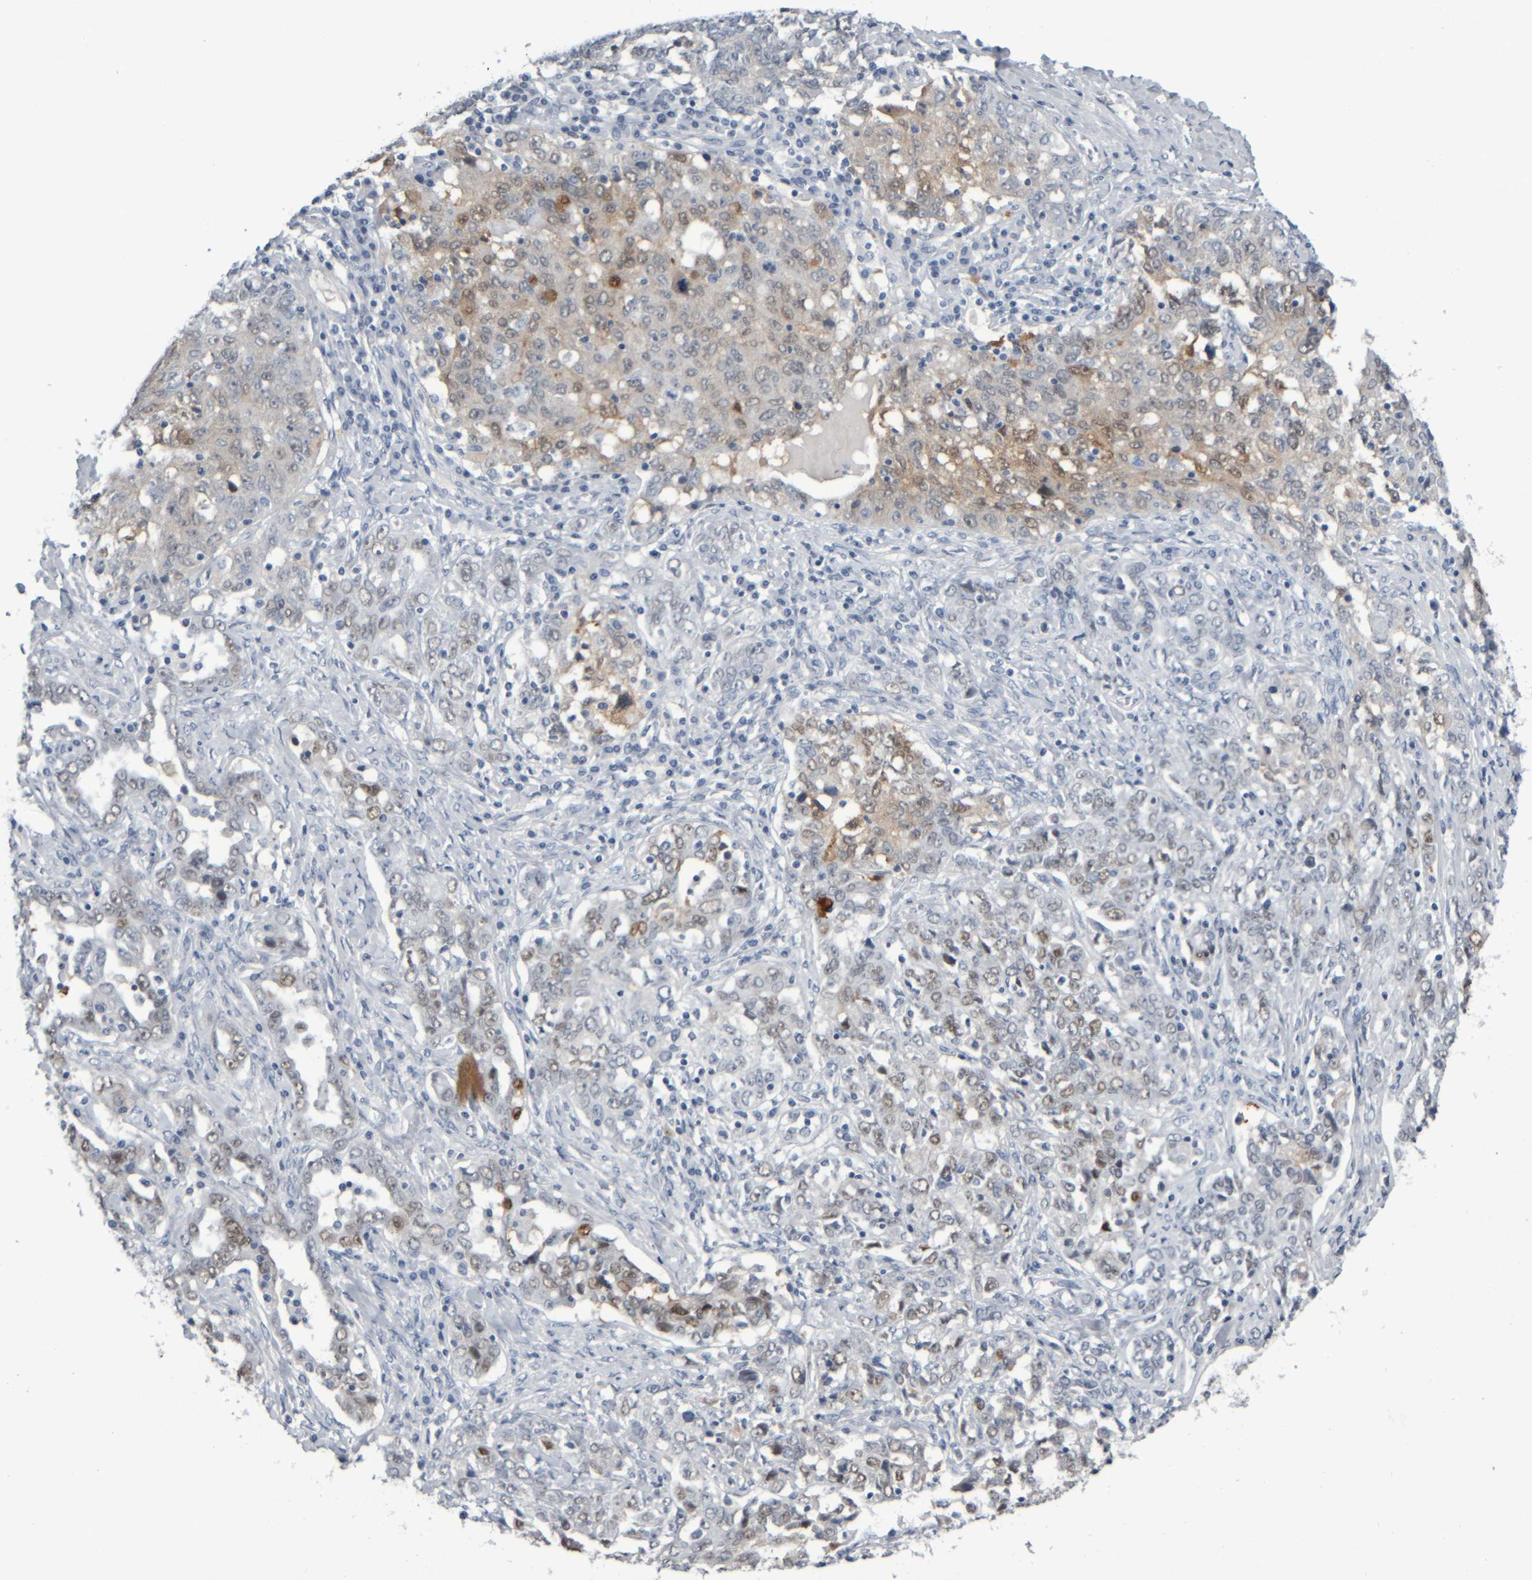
{"staining": {"intensity": "weak", "quantity": "25%-75%", "location": "cytoplasmic/membranous,nuclear"}, "tissue": "ovarian cancer", "cell_type": "Tumor cells", "image_type": "cancer", "snomed": [{"axis": "morphology", "description": "Carcinoma, endometroid"}, {"axis": "topography", "description": "Ovary"}], "caption": "Ovarian endometroid carcinoma stained with a brown dye exhibits weak cytoplasmic/membranous and nuclear positive positivity in about 25%-75% of tumor cells.", "gene": "COL14A1", "patient": {"sex": "female", "age": 62}}